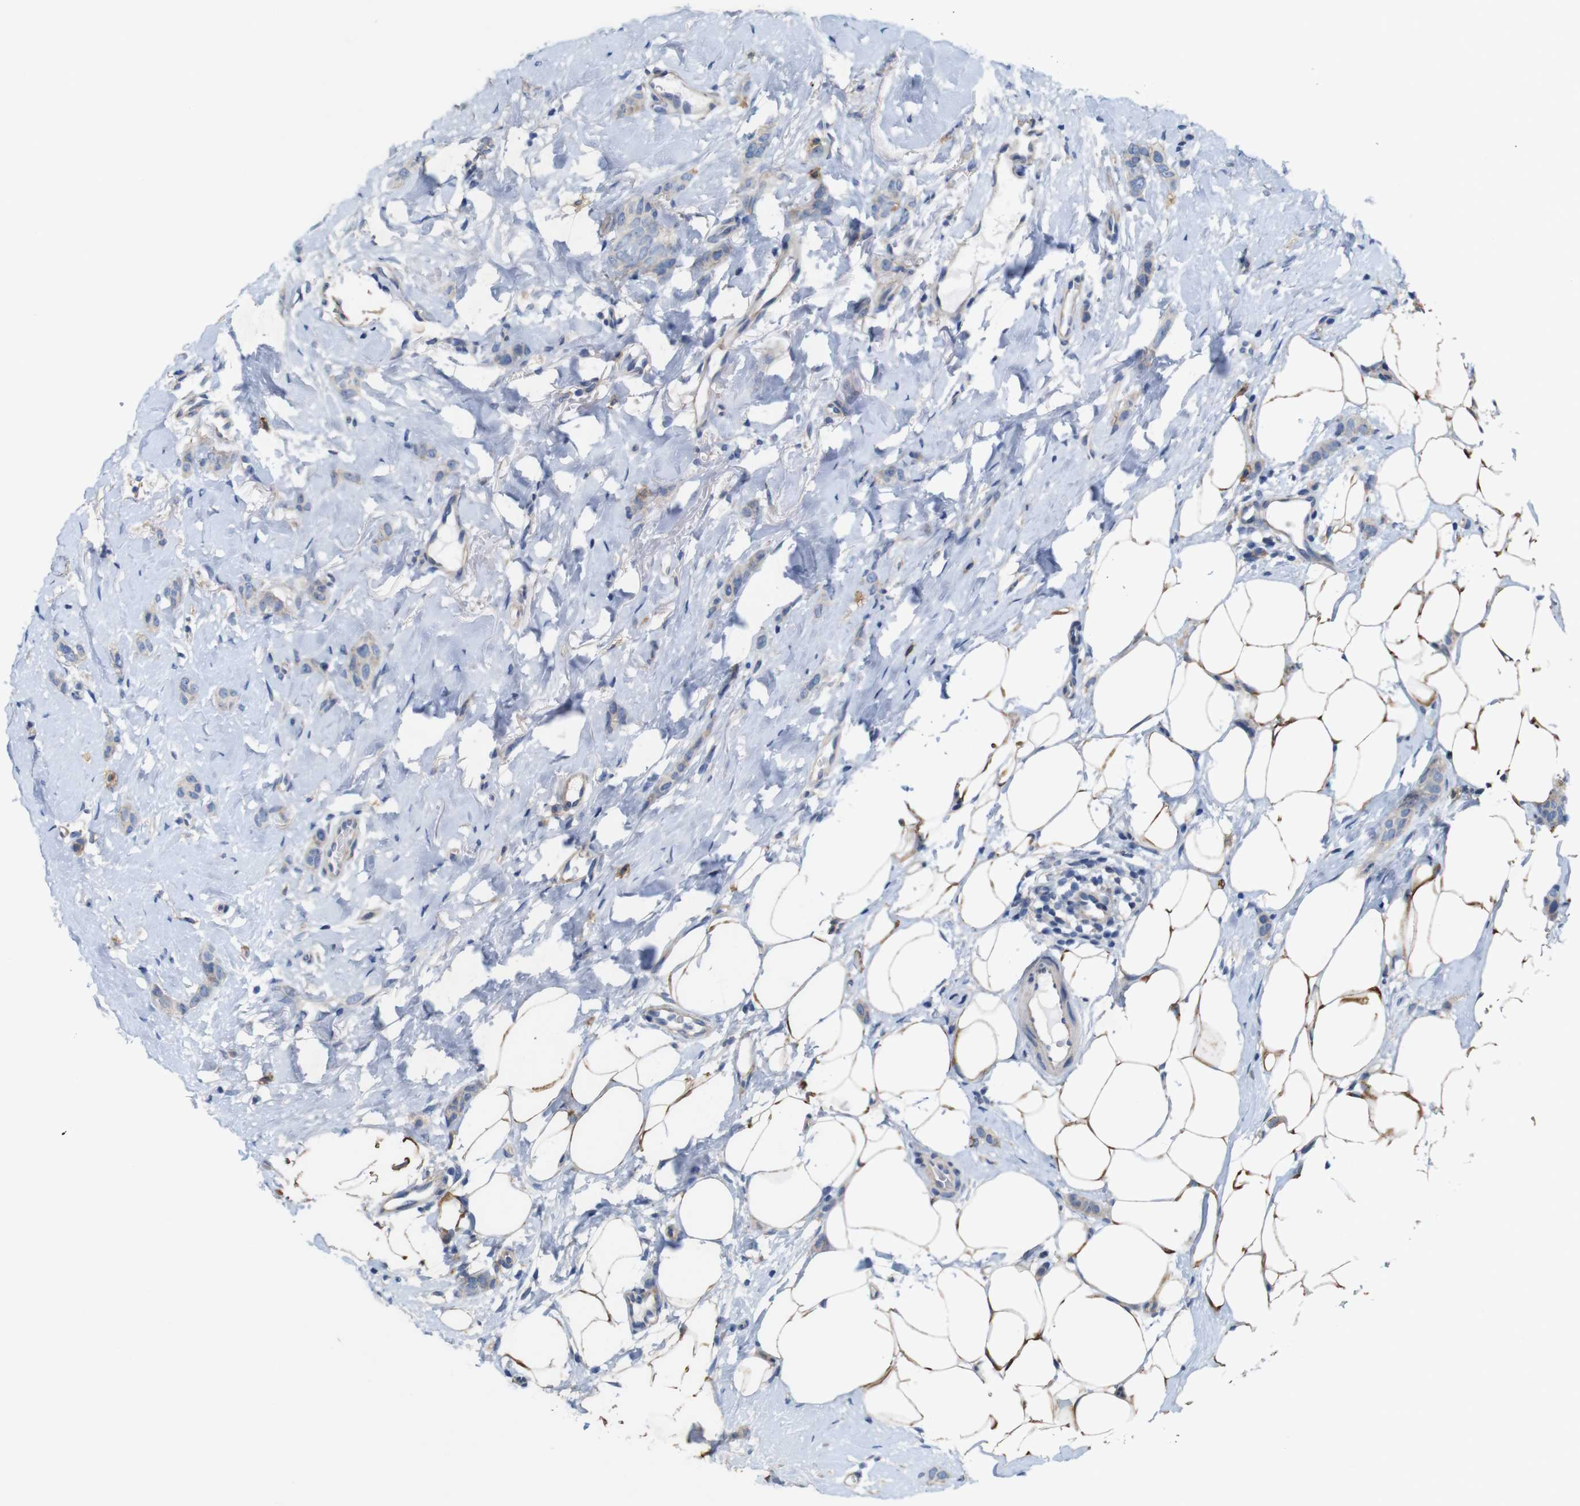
{"staining": {"intensity": "weak", "quantity": ">75%", "location": "cytoplasmic/membranous"}, "tissue": "breast cancer", "cell_type": "Tumor cells", "image_type": "cancer", "snomed": [{"axis": "morphology", "description": "Lobular carcinoma"}, {"axis": "topography", "description": "Skin"}, {"axis": "topography", "description": "Breast"}], "caption": "Tumor cells reveal weak cytoplasmic/membranous staining in about >75% of cells in lobular carcinoma (breast). (IHC, brightfield microscopy, high magnification).", "gene": "SIGLEC8", "patient": {"sex": "female", "age": 46}}